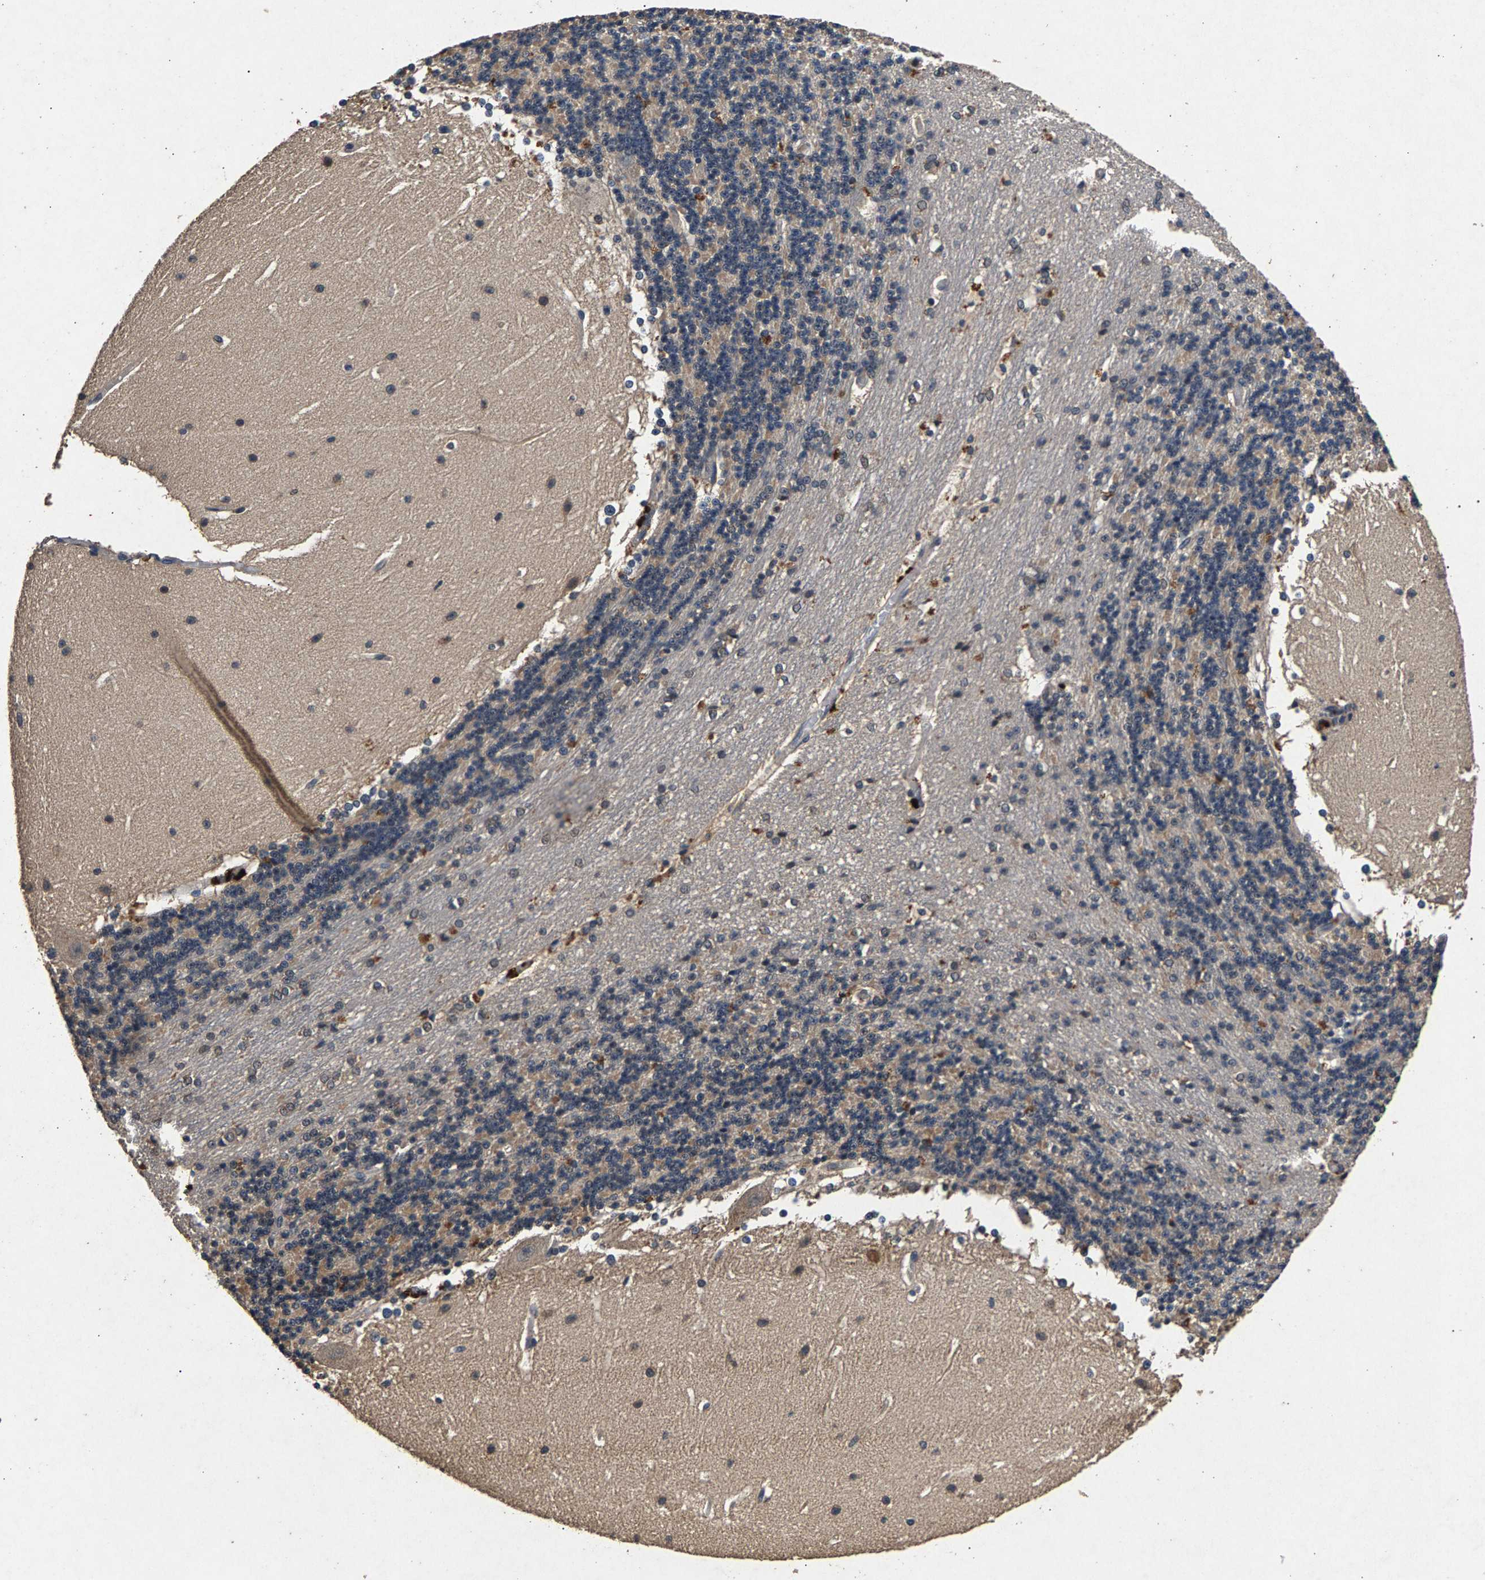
{"staining": {"intensity": "negative", "quantity": "none", "location": "none"}, "tissue": "cerebellum", "cell_type": "Cells in granular layer", "image_type": "normal", "snomed": [{"axis": "morphology", "description": "Normal tissue, NOS"}, {"axis": "topography", "description": "Cerebellum"}], "caption": "This micrograph is of benign cerebellum stained with immunohistochemistry to label a protein in brown with the nuclei are counter-stained blue. There is no positivity in cells in granular layer. The staining is performed using DAB brown chromogen with nuclei counter-stained in using hematoxylin.", "gene": "PPP1CC", "patient": {"sex": "female", "age": 19}}